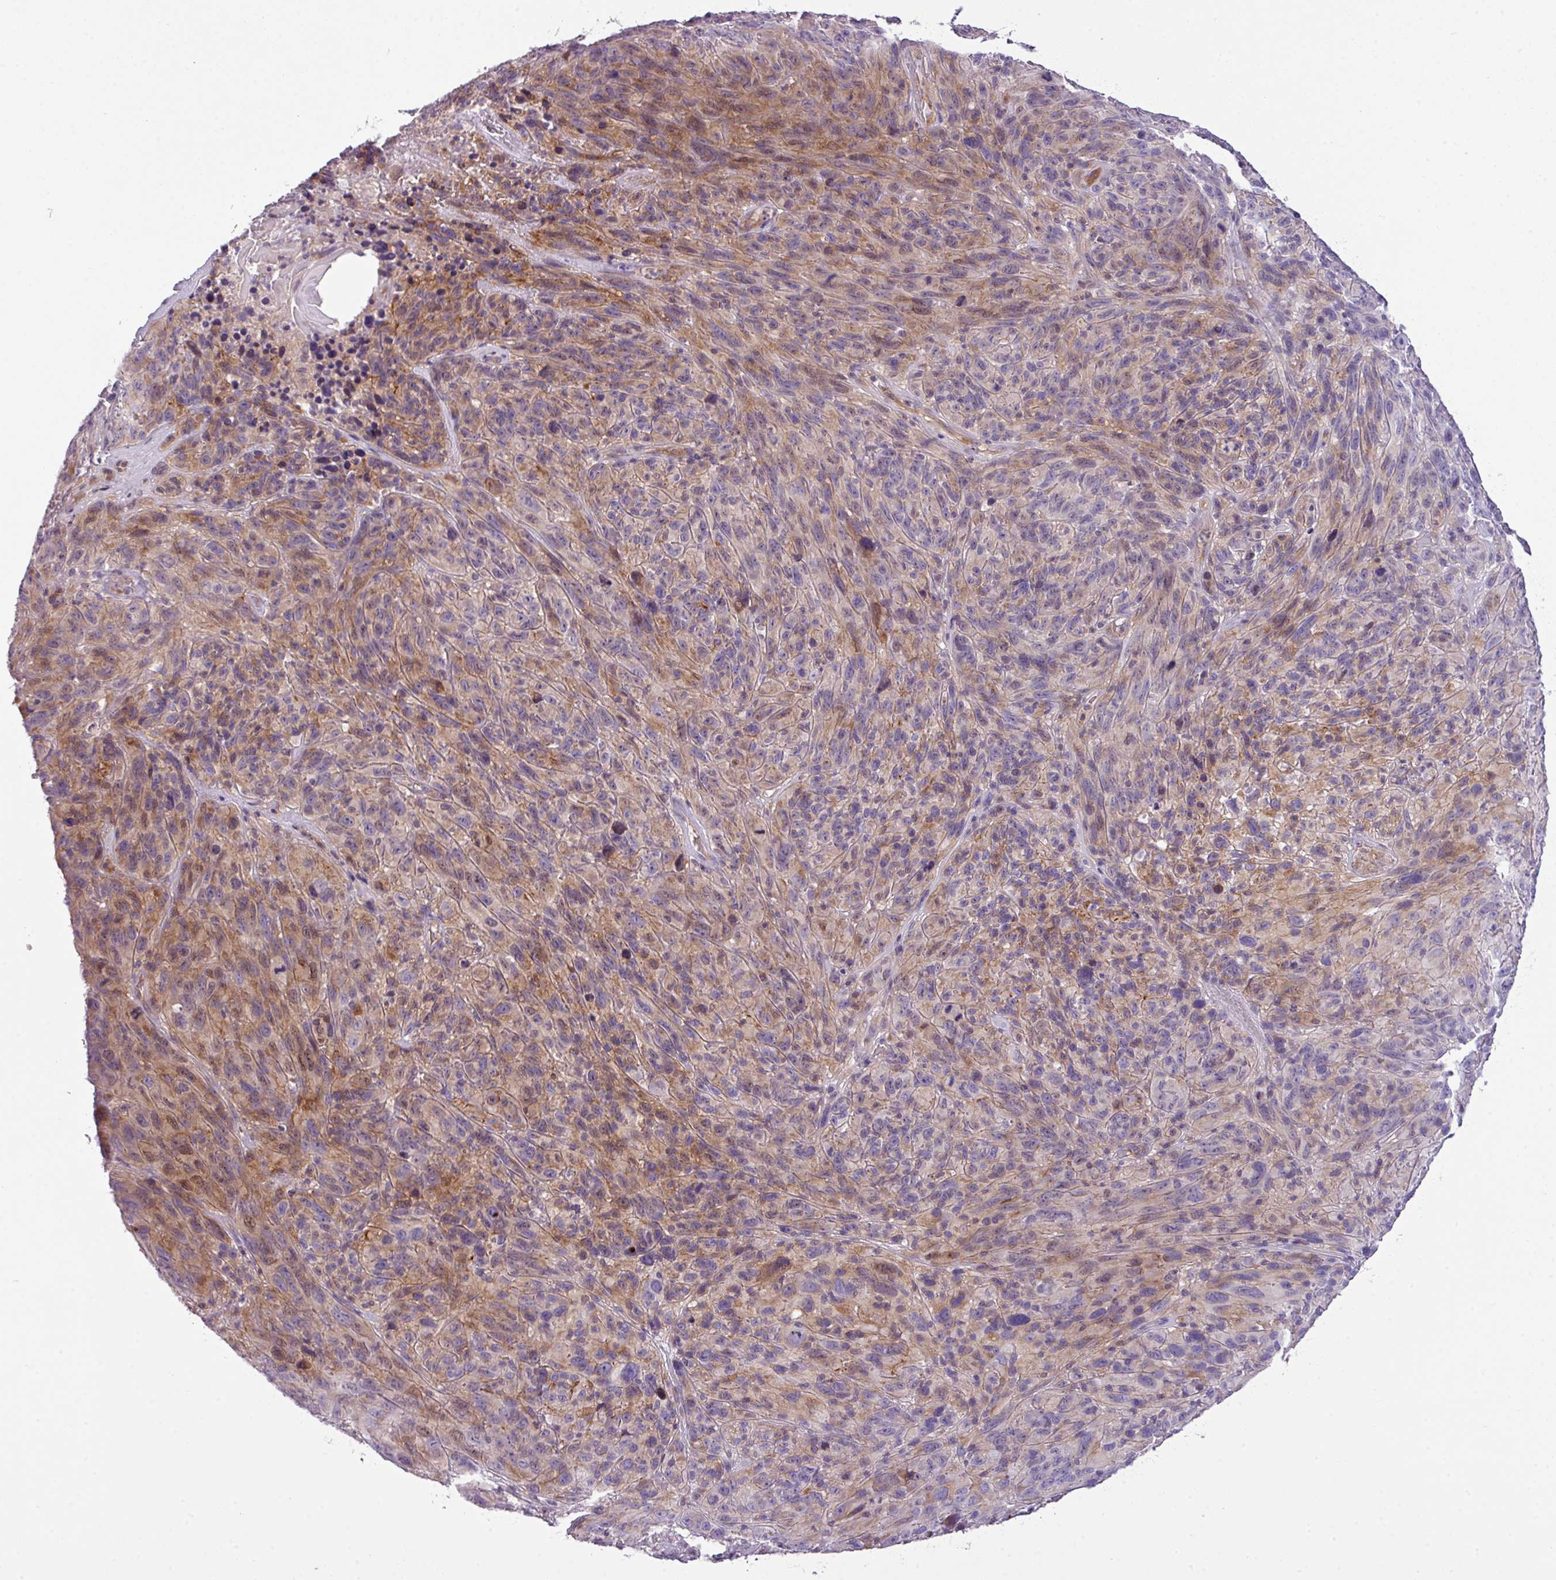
{"staining": {"intensity": "moderate", "quantity": ">75%", "location": "cytoplasmic/membranous"}, "tissue": "melanoma", "cell_type": "Tumor cells", "image_type": "cancer", "snomed": [{"axis": "morphology", "description": "Malignant melanoma, NOS"}, {"axis": "topography", "description": "Skin of head"}], "caption": "Immunohistochemical staining of human malignant melanoma exhibits medium levels of moderate cytoplasmic/membranous staining in approximately >75% of tumor cells. The staining was performed using DAB, with brown indicating positive protein expression. Nuclei are stained blue with hematoxylin.", "gene": "PIK3R5", "patient": {"sex": "male", "age": 96}}